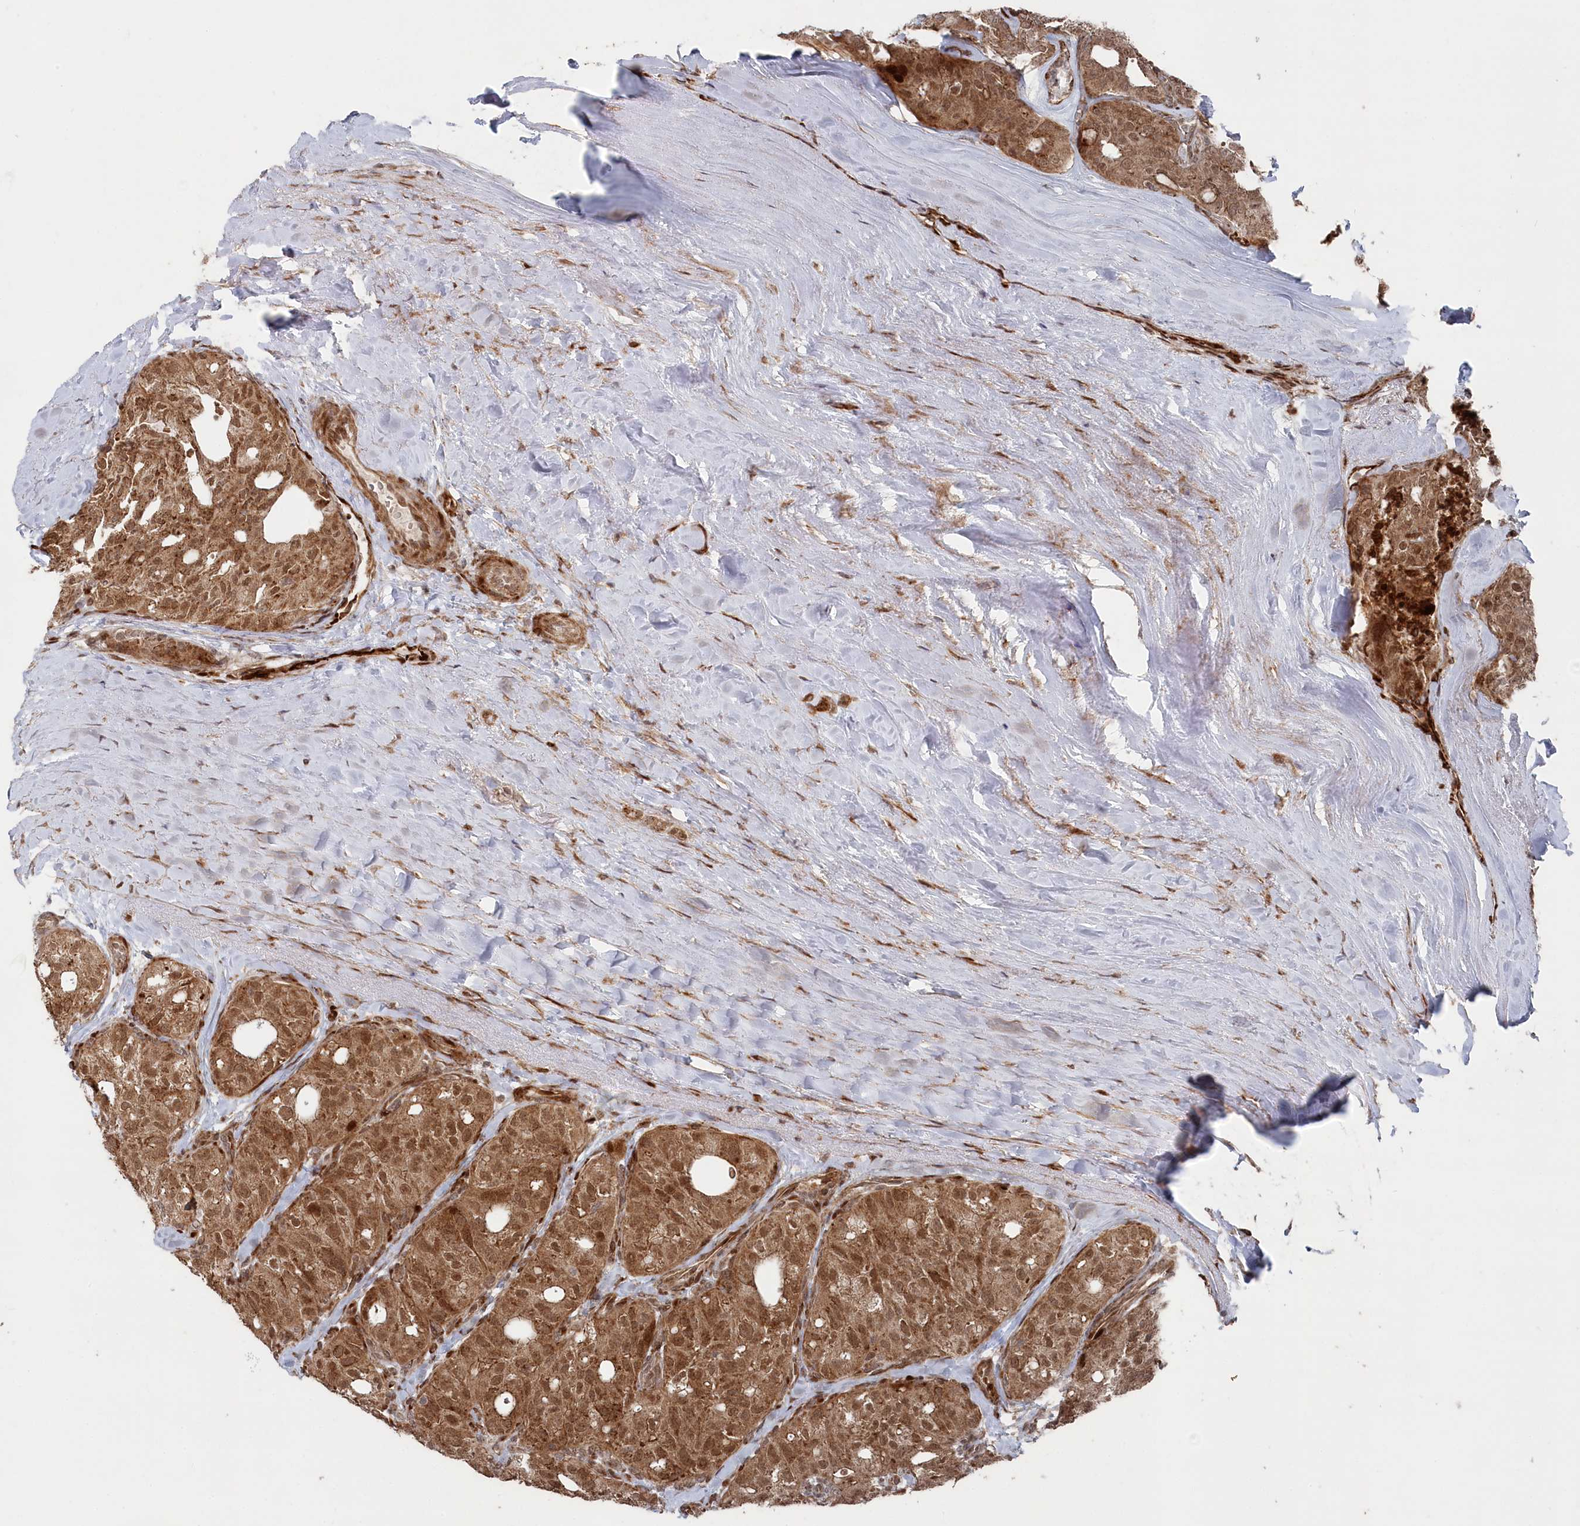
{"staining": {"intensity": "moderate", "quantity": ">75%", "location": "cytoplasmic/membranous,nuclear"}, "tissue": "thyroid cancer", "cell_type": "Tumor cells", "image_type": "cancer", "snomed": [{"axis": "morphology", "description": "Follicular adenoma carcinoma, NOS"}, {"axis": "topography", "description": "Thyroid gland"}], "caption": "The photomicrograph reveals immunohistochemical staining of thyroid cancer. There is moderate cytoplasmic/membranous and nuclear staining is identified in approximately >75% of tumor cells. Ihc stains the protein of interest in brown and the nuclei are stained blue.", "gene": "POLR3A", "patient": {"sex": "male", "age": 75}}